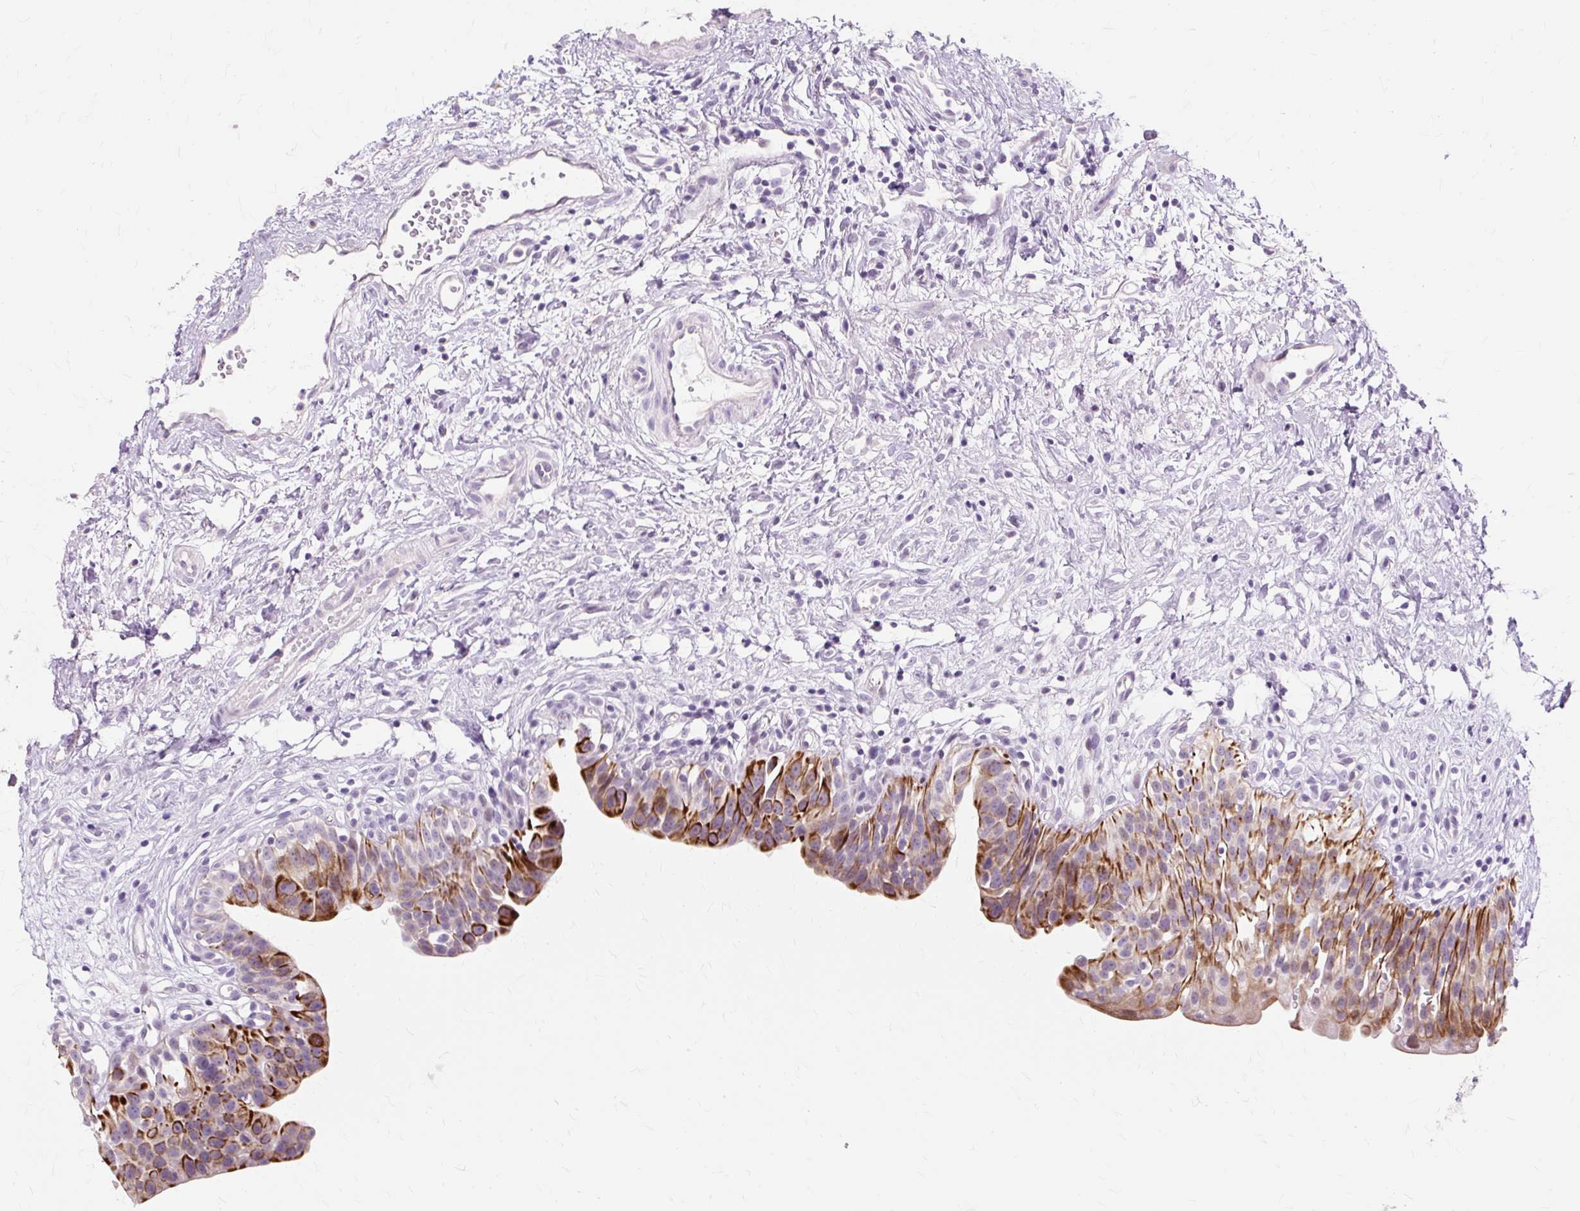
{"staining": {"intensity": "strong", "quantity": "25%-75%", "location": "cytoplasmic/membranous"}, "tissue": "urinary bladder", "cell_type": "Urothelial cells", "image_type": "normal", "snomed": [{"axis": "morphology", "description": "Normal tissue, NOS"}, {"axis": "topography", "description": "Urinary bladder"}], "caption": "The photomicrograph exhibits staining of benign urinary bladder, revealing strong cytoplasmic/membranous protein expression (brown color) within urothelial cells.", "gene": "IRX2", "patient": {"sex": "male", "age": 51}}